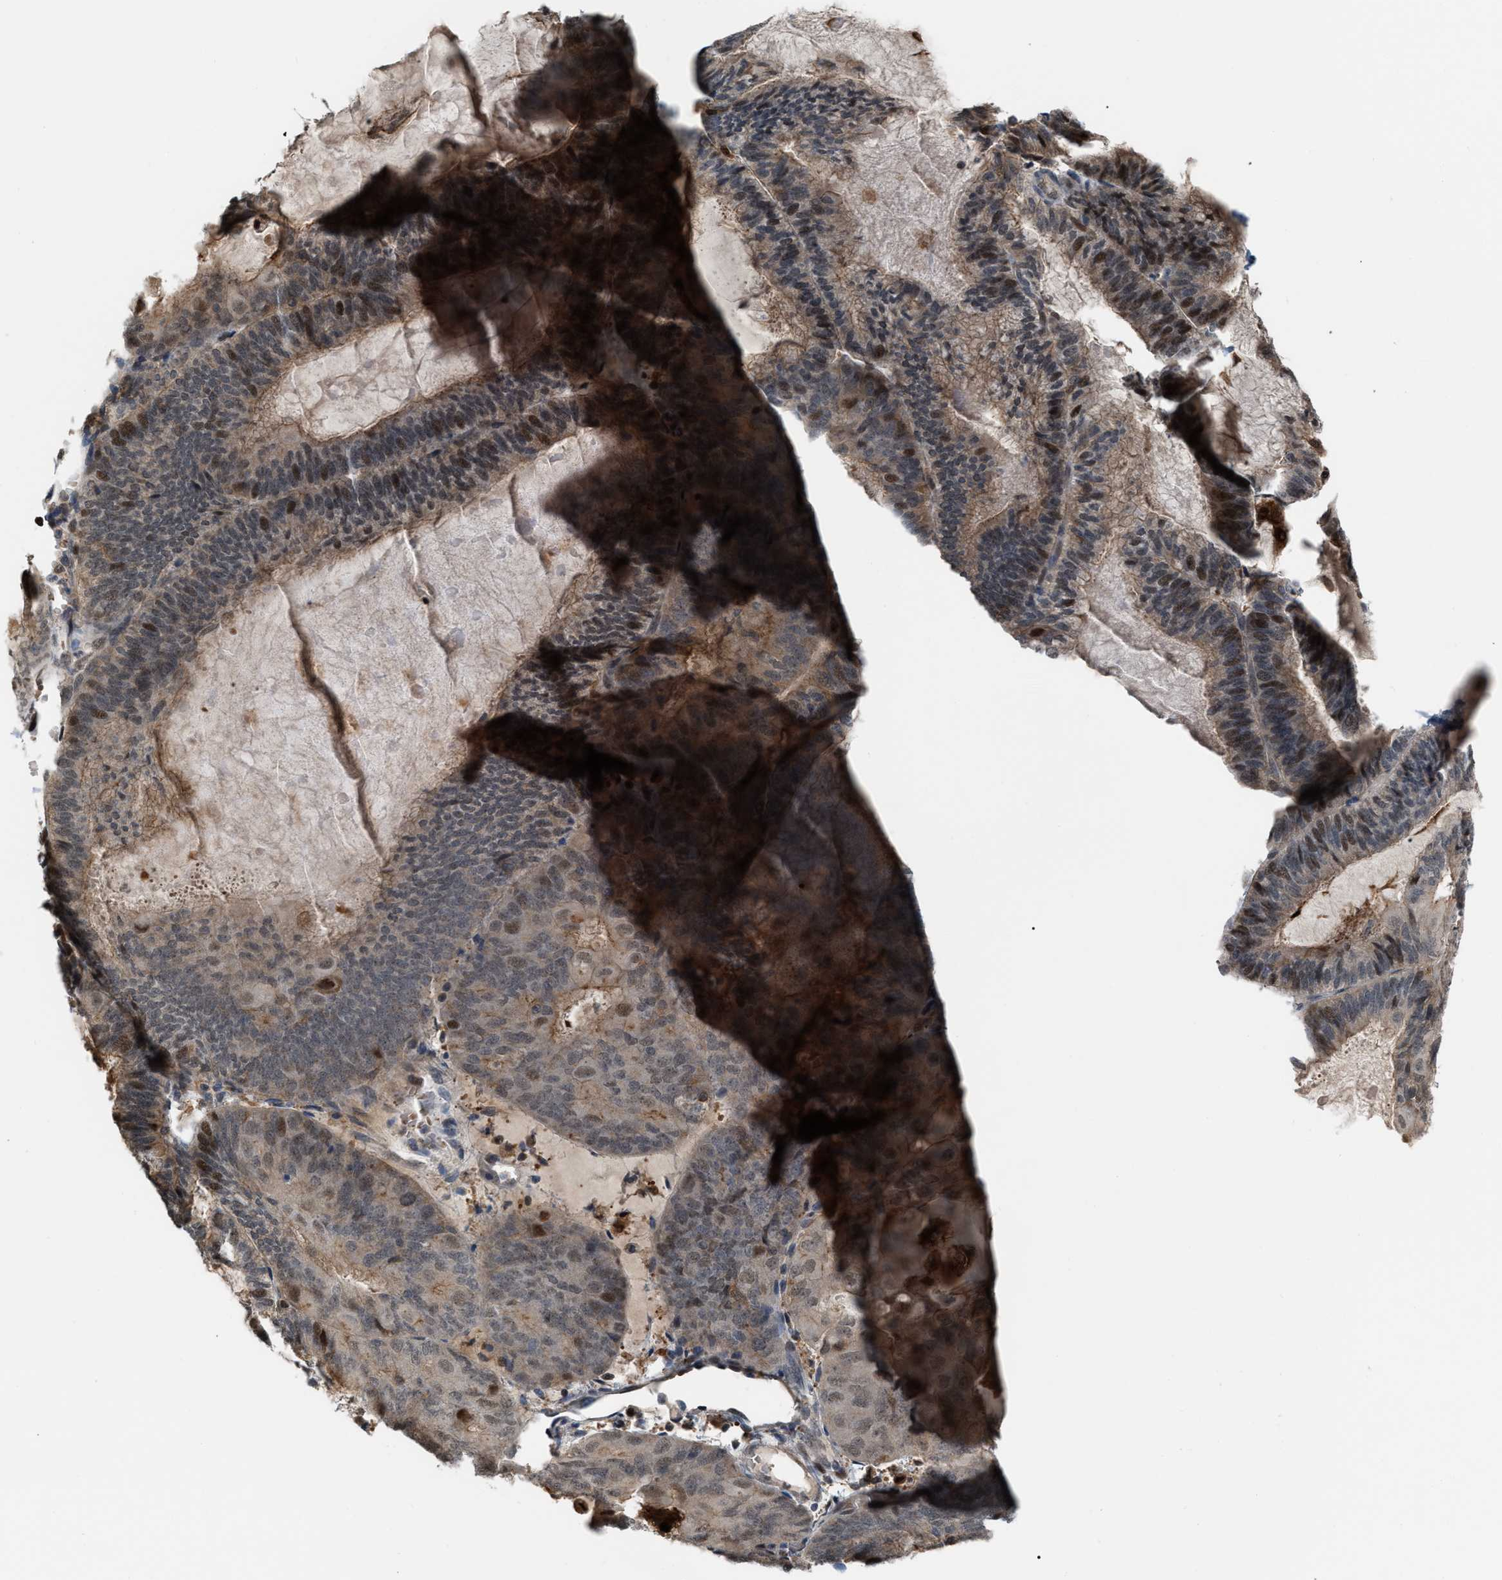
{"staining": {"intensity": "moderate", "quantity": "<25%", "location": "cytoplasmic/membranous,nuclear"}, "tissue": "endometrial cancer", "cell_type": "Tumor cells", "image_type": "cancer", "snomed": [{"axis": "morphology", "description": "Adenocarcinoma, NOS"}, {"axis": "topography", "description": "Endometrium"}], "caption": "The immunohistochemical stain highlights moderate cytoplasmic/membranous and nuclear staining in tumor cells of endometrial cancer (adenocarcinoma) tissue.", "gene": "RFFL", "patient": {"sex": "female", "age": 81}}